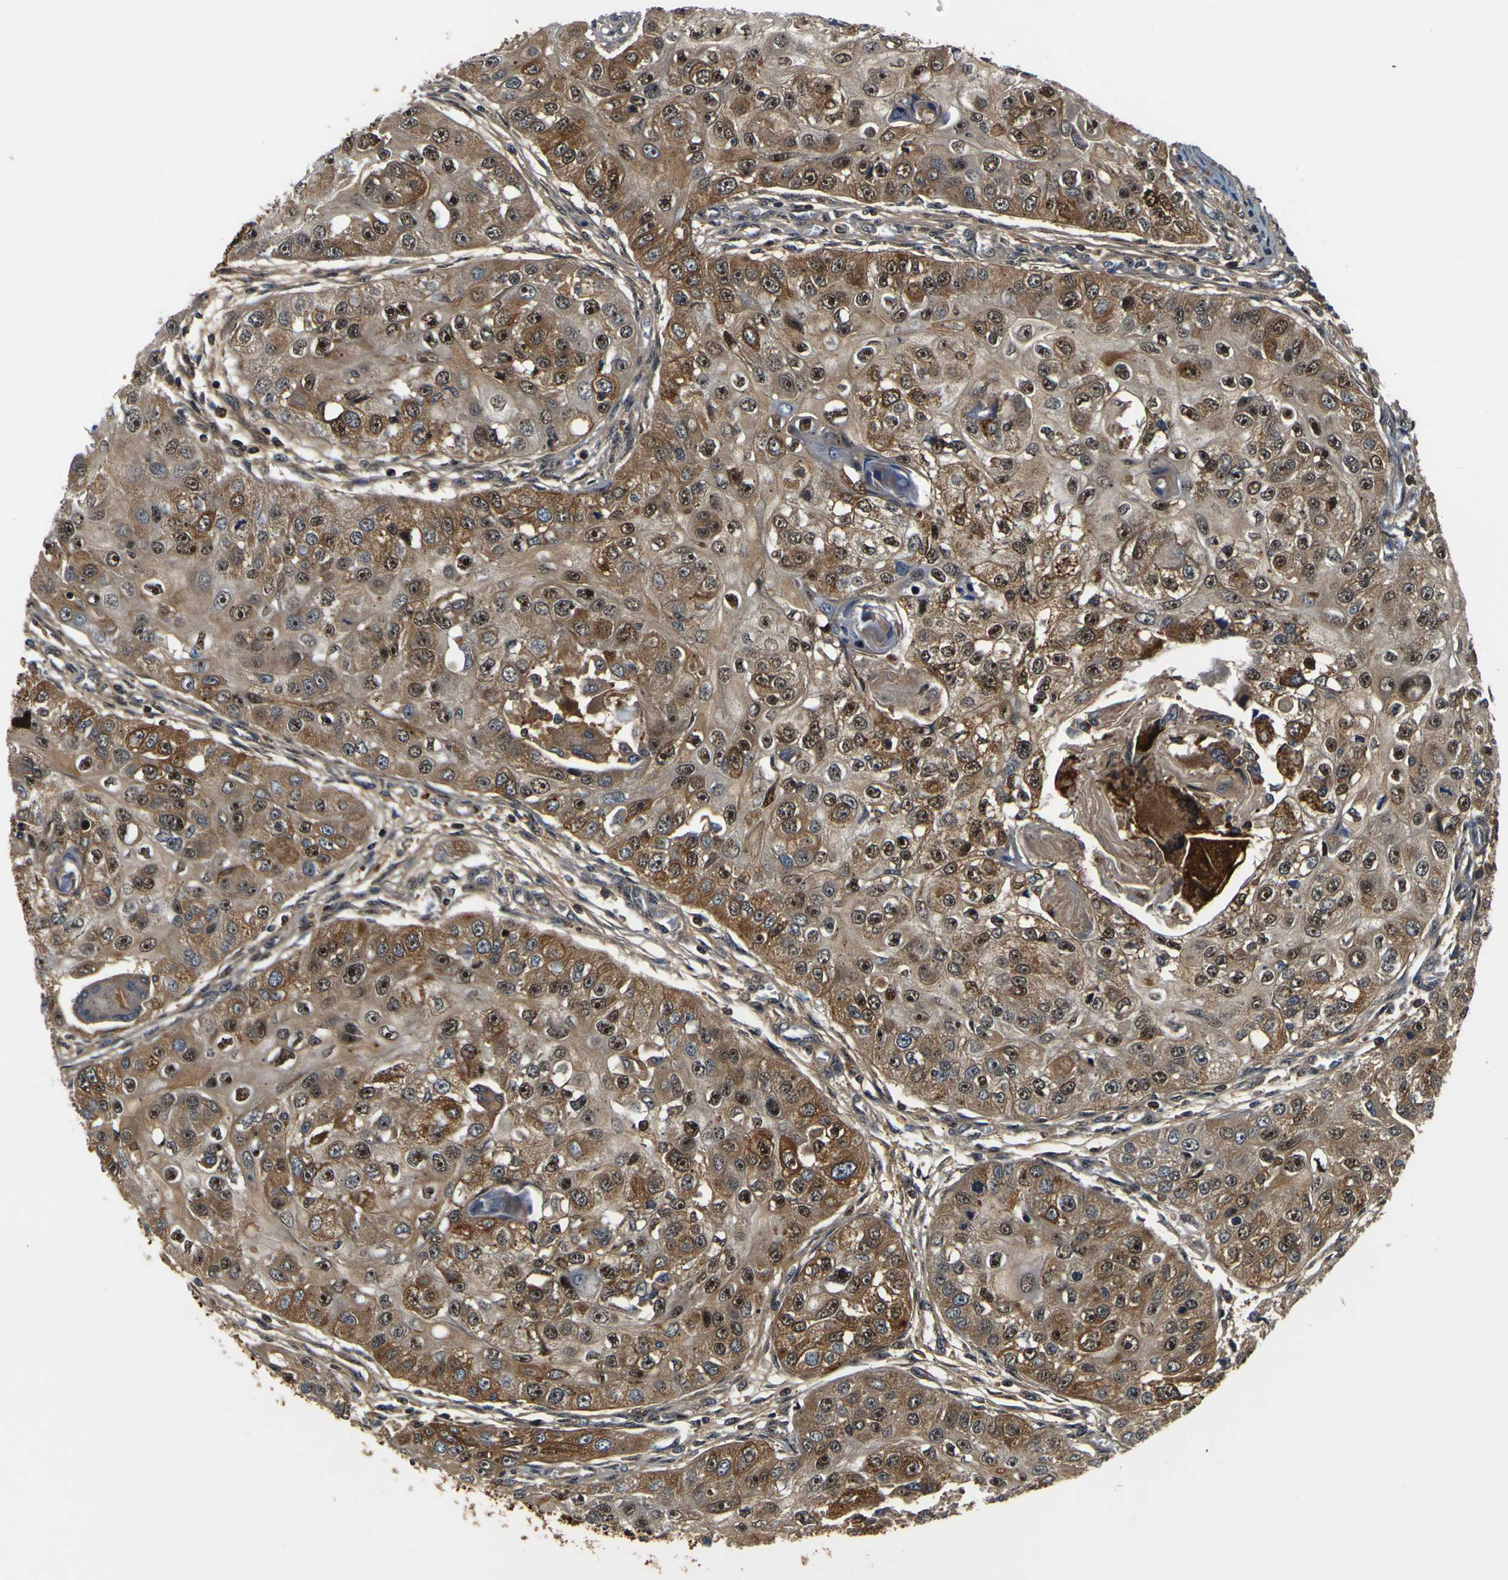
{"staining": {"intensity": "moderate", "quantity": ">75%", "location": "cytoplasmic/membranous,nuclear"}, "tissue": "head and neck cancer", "cell_type": "Tumor cells", "image_type": "cancer", "snomed": [{"axis": "morphology", "description": "Normal tissue, NOS"}, {"axis": "morphology", "description": "Squamous cell carcinoma, NOS"}, {"axis": "topography", "description": "Skeletal muscle"}, {"axis": "topography", "description": "Head-Neck"}], "caption": "Head and neck cancer stained for a protein exhibits moderate cytoplasmic/membranous and nuclear positivity in tumor cells.", "gene": "LRP4", "patient": {"sex": "male", "age": 51}}